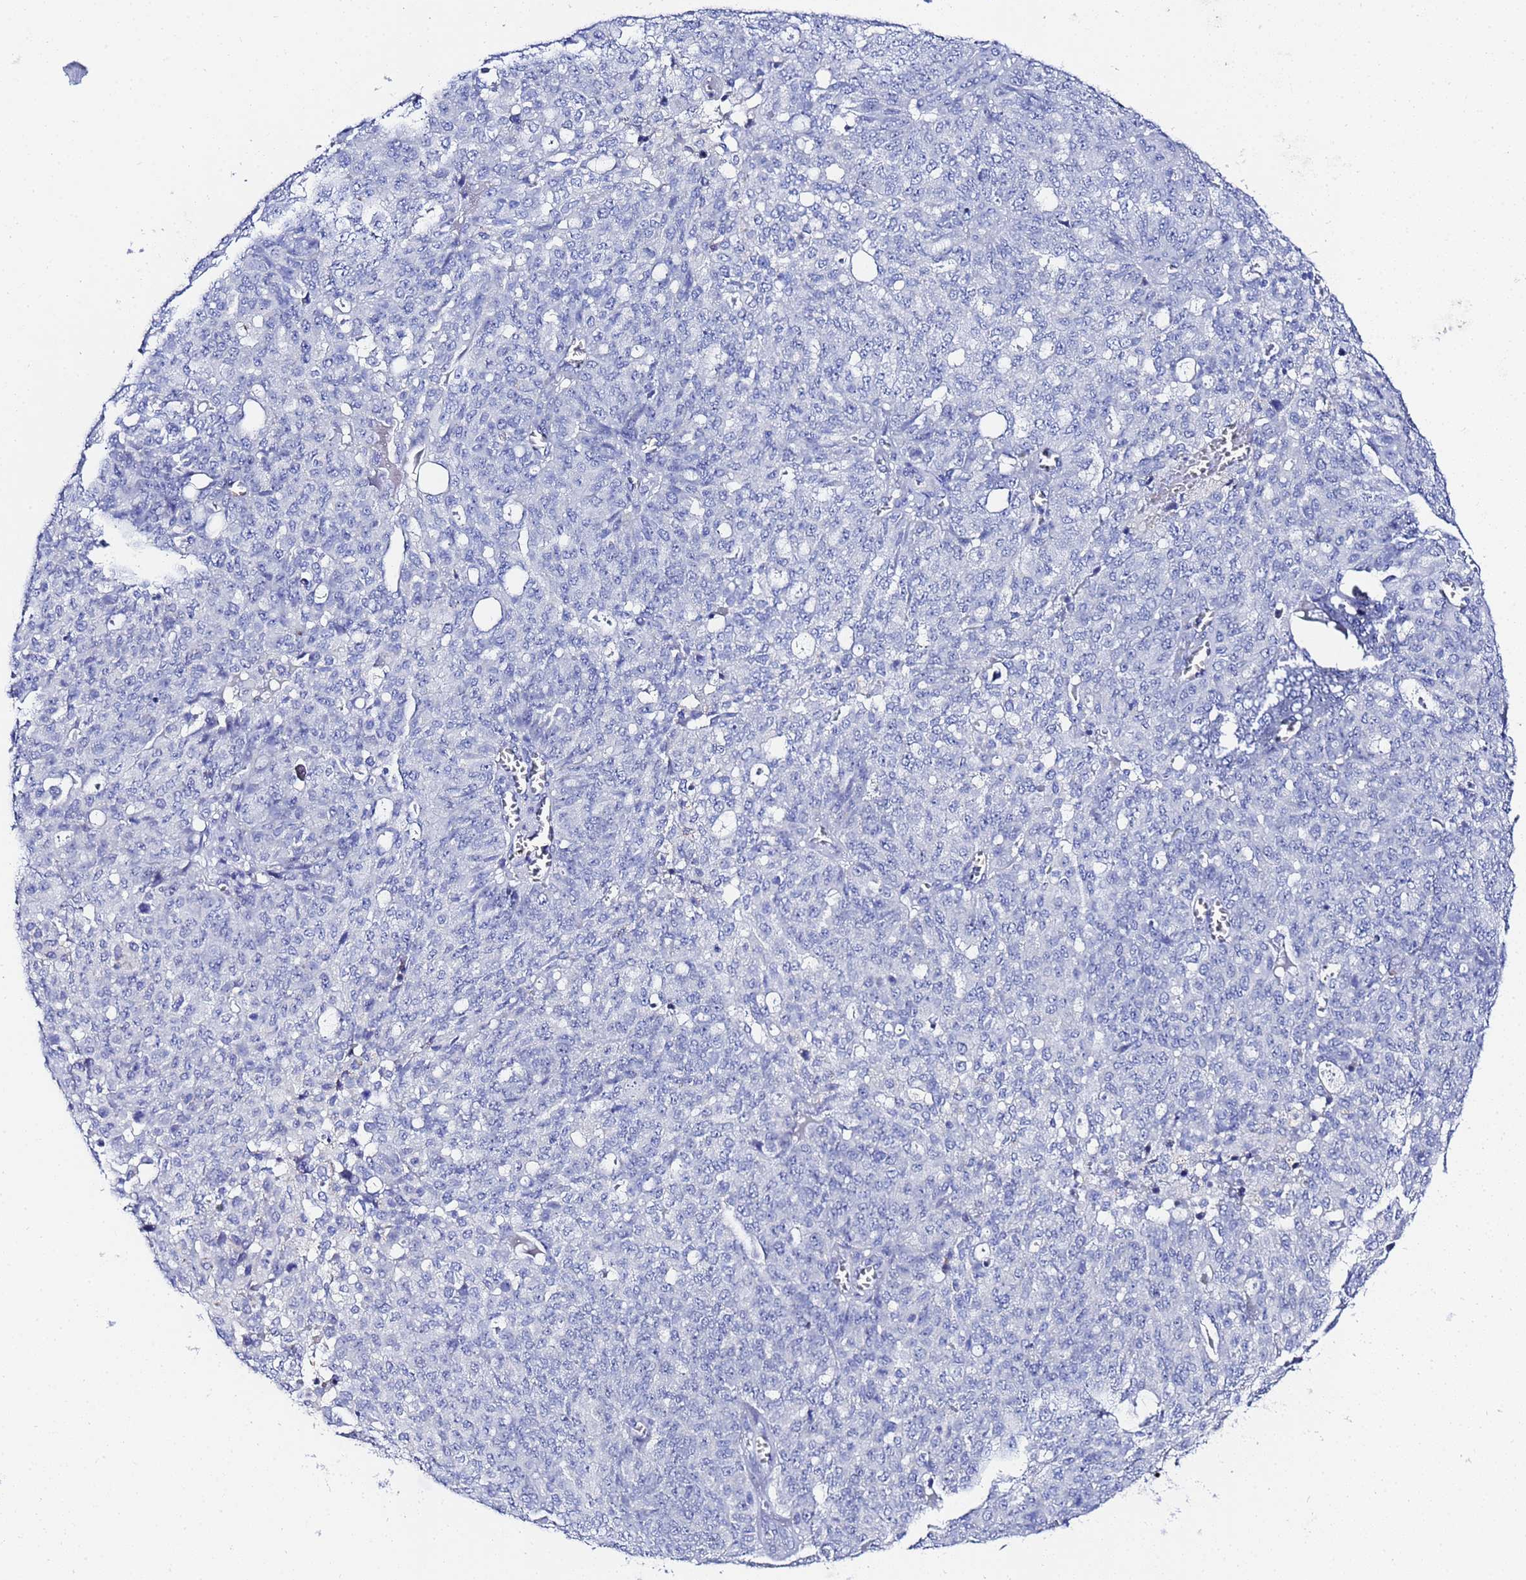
{"staining": {"intensity": "negative", "quantity": "none", "location": "none"}, "tissue": "ovarian cancer", "cell_type": "Tumor cells", "image_type": "cancer", "snomed": [{"axis": "morphology", "description": "Cystadenocarcinoma, serous, NOS"}, {"axis": "topography", "description": "Soft tissue"}, {"axis": "topography", "description": "Ovary"}], "caption": "Tumor cells are negative for protein expression in human serous cystadenocarcinoma (ovarian). (Stains: DAB (3,3'-diaminobenzidine) immunohistochemistry (IHC) with hematoxylin counter stain, Microscopy: brightfield microscopy at high magnification).", "gene": "ZNF26", "patient": {"sex": "female", "age": 57}}